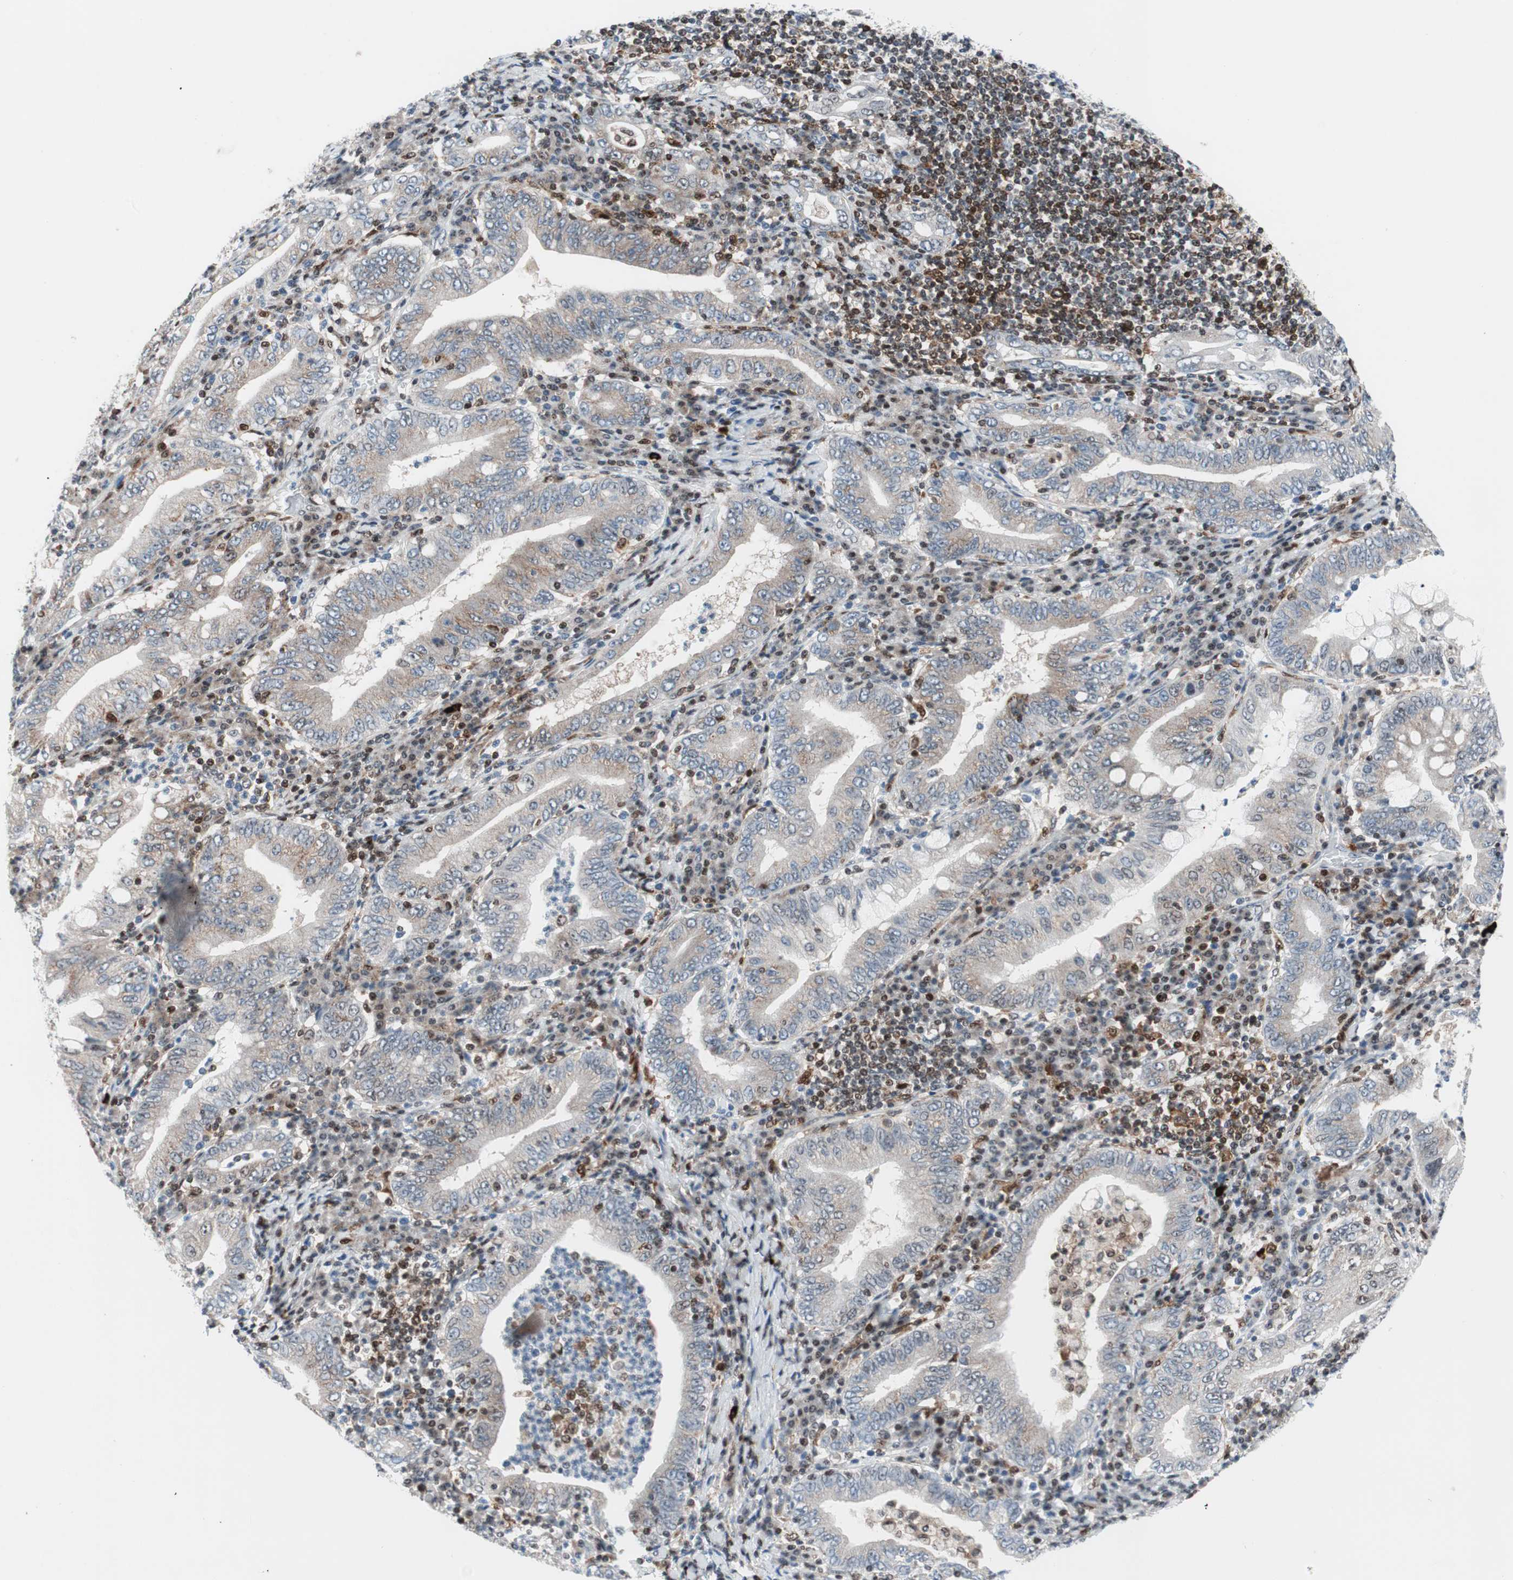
{"staining": {"intensity": "weak", "quantity": "25%-75%", "location": "cytoplasmic/membranous"}, "tissue": "stomach cancer", "cell_type": "Tumor cells", "image_type": "cancer", "snomed": [{"axis": "morphology", "description": "Normal tissue, NOS"}, {"axis": "morphology", "description": "Adenocarcinoma, NOS"}, {"axis": "topography", "description": "Esophagus"}, {"axis": "topography", "description": "Stomach, upper"}, {"axis": "topography", "description": "Peripheral nerve tissue"}], "caption": "A histopathology image showing weak cytoplasmic/membranous staining in about 25%-75% of tumor cells in stomach adenocarcinoma, as visualized by brown immunohistochemical staining.", "gene": "RGS10", "patient": {"sex": "male", "age": 62}}